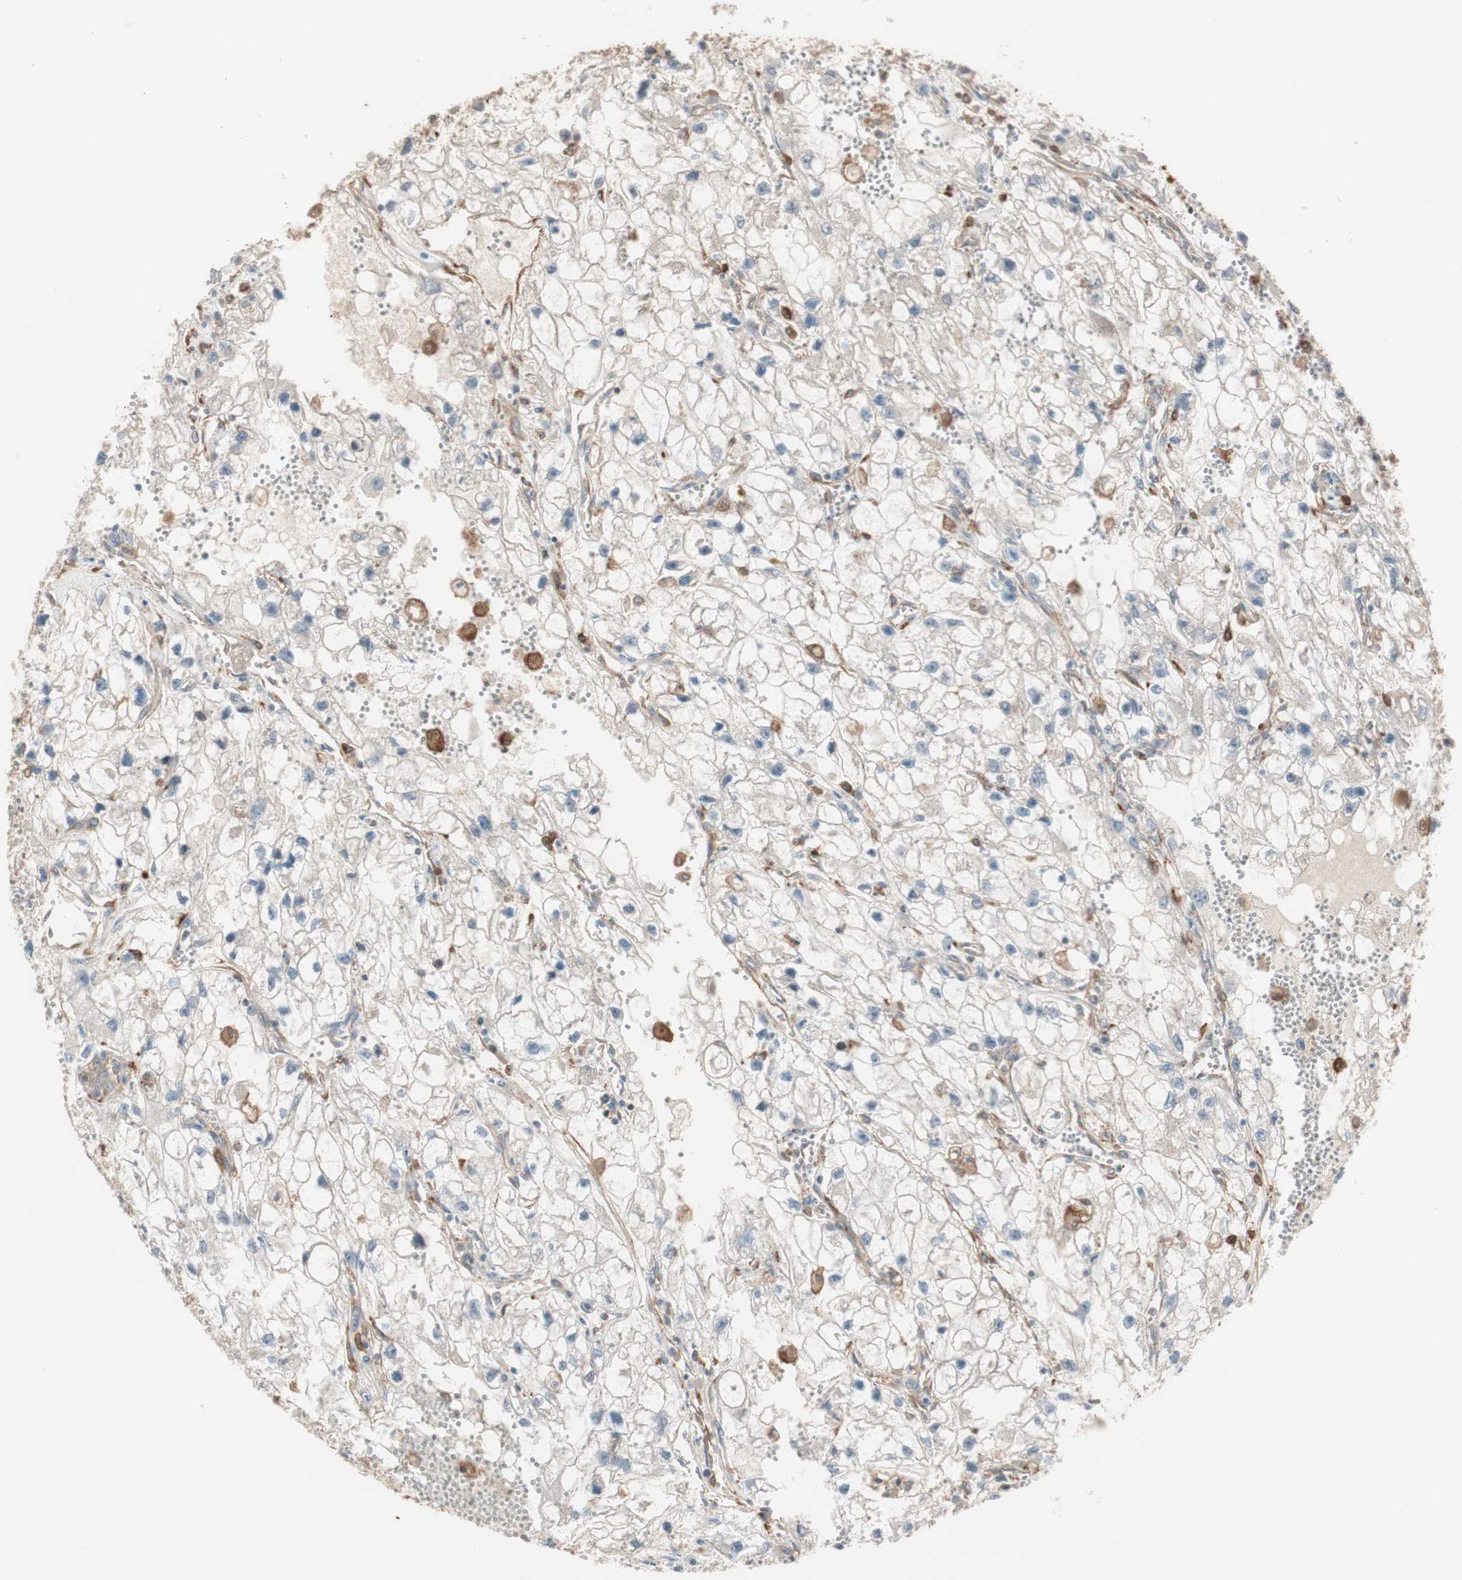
{"staining": {"intensity": "weak", "quantity": "25%-75%", "location": "cytoplasmic/membranous"}, "tissue": "renal cancer", "cell_type": "Tumor cells", "image_type": "cancer", "snomed": [{"axis": "morphology", "description": "Adenocarcinoma, NOS"}, {"axis": "topography", "description": "Kidney"}], "caption": "Tumor cells show weak cytoplasmic/membranous expression in approximately 25%-75% of cells in renal cancer (adenocarcinoma).", "gene": "STAB1", "patient": {"sex": "female", "age": 70}}